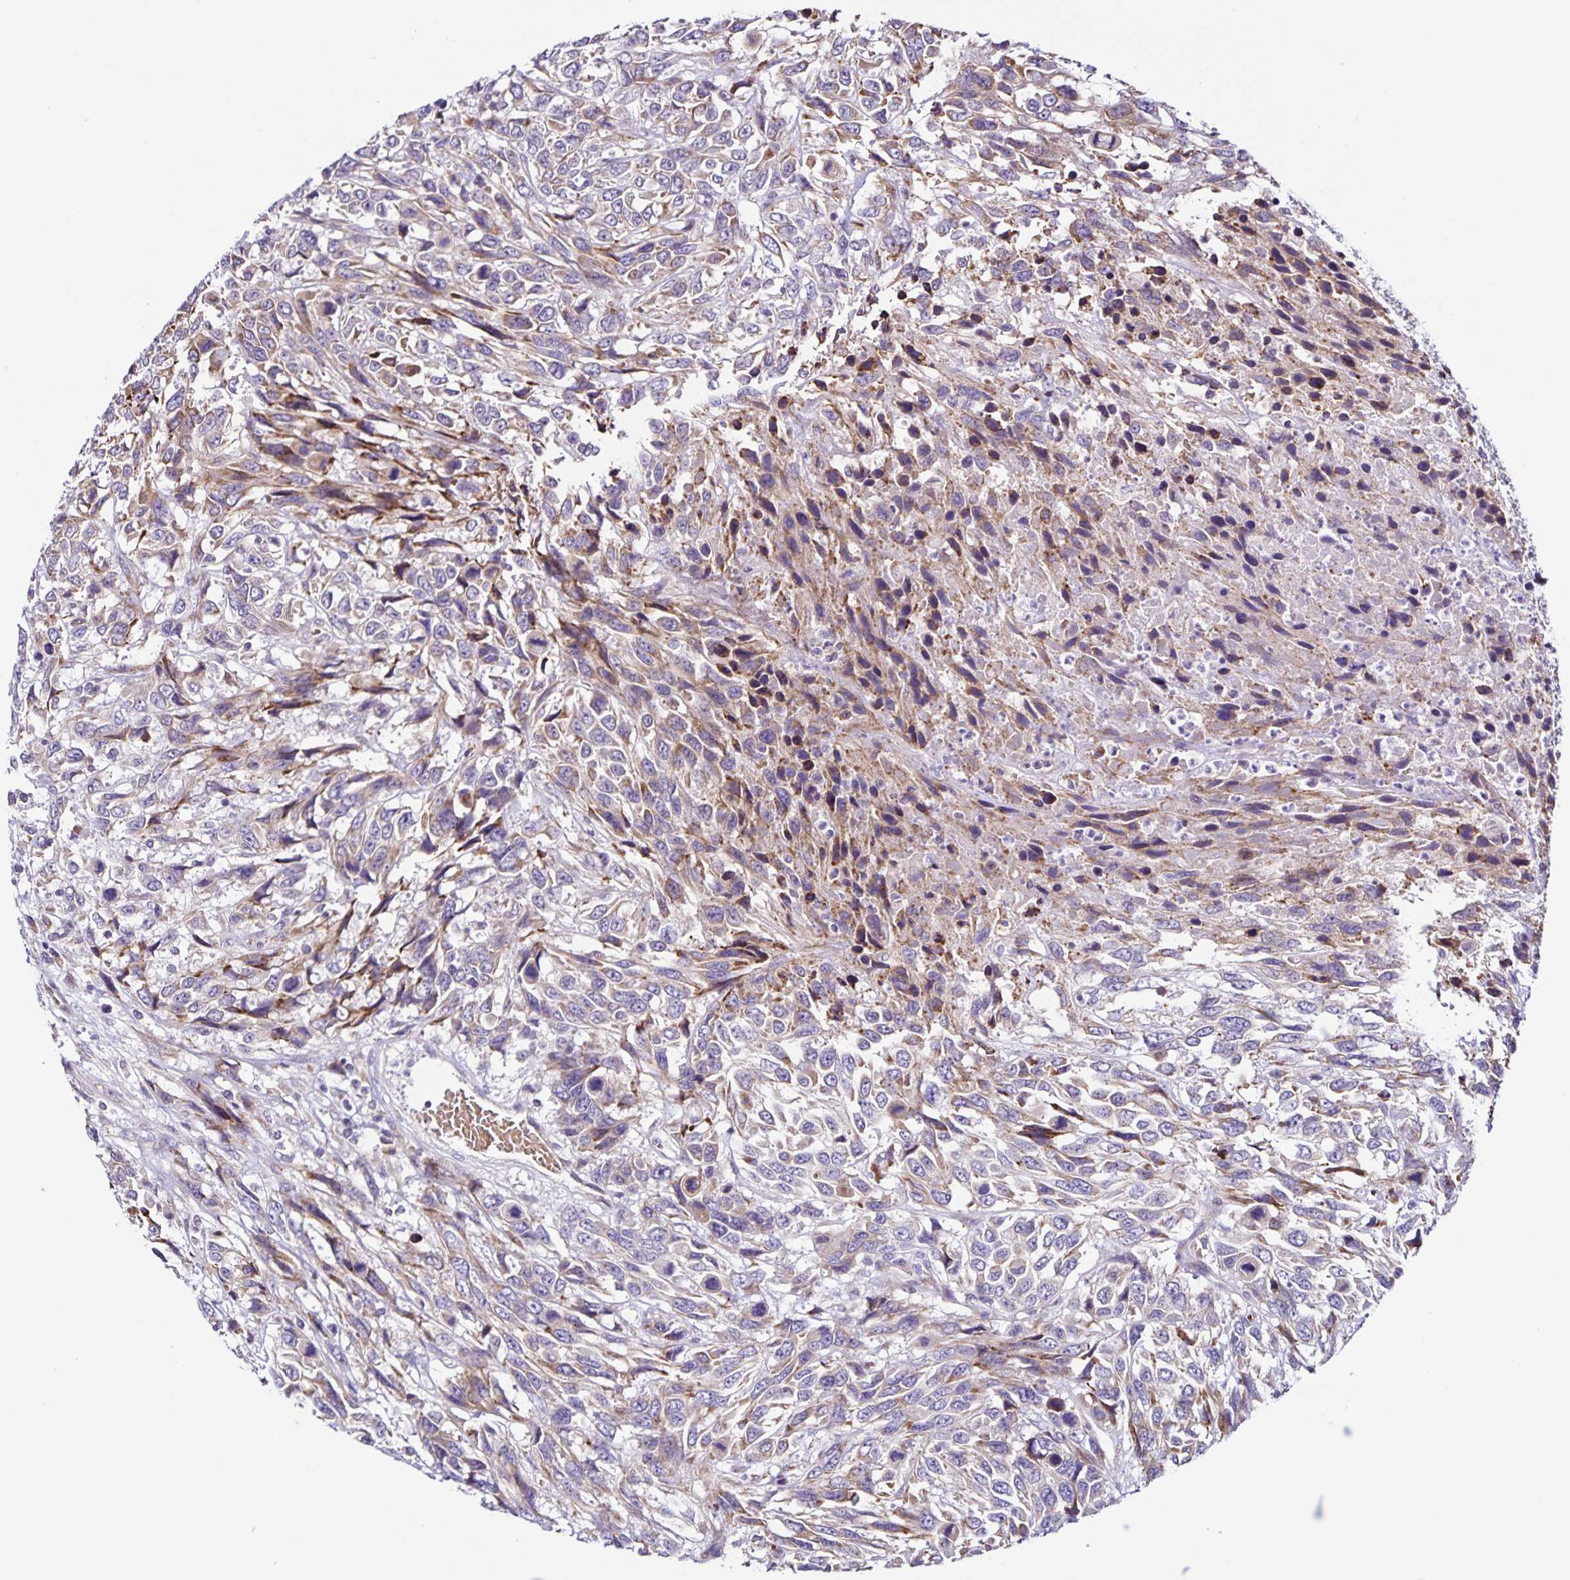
{"staining": {"intensity": "weak", "quantity": "25%-75%", "location": "cytoplasmic/membranous"}, "tissue": "urothelial cancer", "cell_type": "Tumor cells", "image_type": "cancer", "snomed": [{"axis": "morphology", "description": "Urothelial carcinoma, High grade"}, {"axis": "topography", "description": "Urinary bladder"}], "caption": "A photomicrograph showing weak cytoplasmic/membranous positivity in approximately 25%-75% of tumor cells in high-grade urothelial carcinoma, as visualized by brown immunohistochemical staining.", "gene": "RNFT2", "patient": {"sex": "female", "age": 70}}